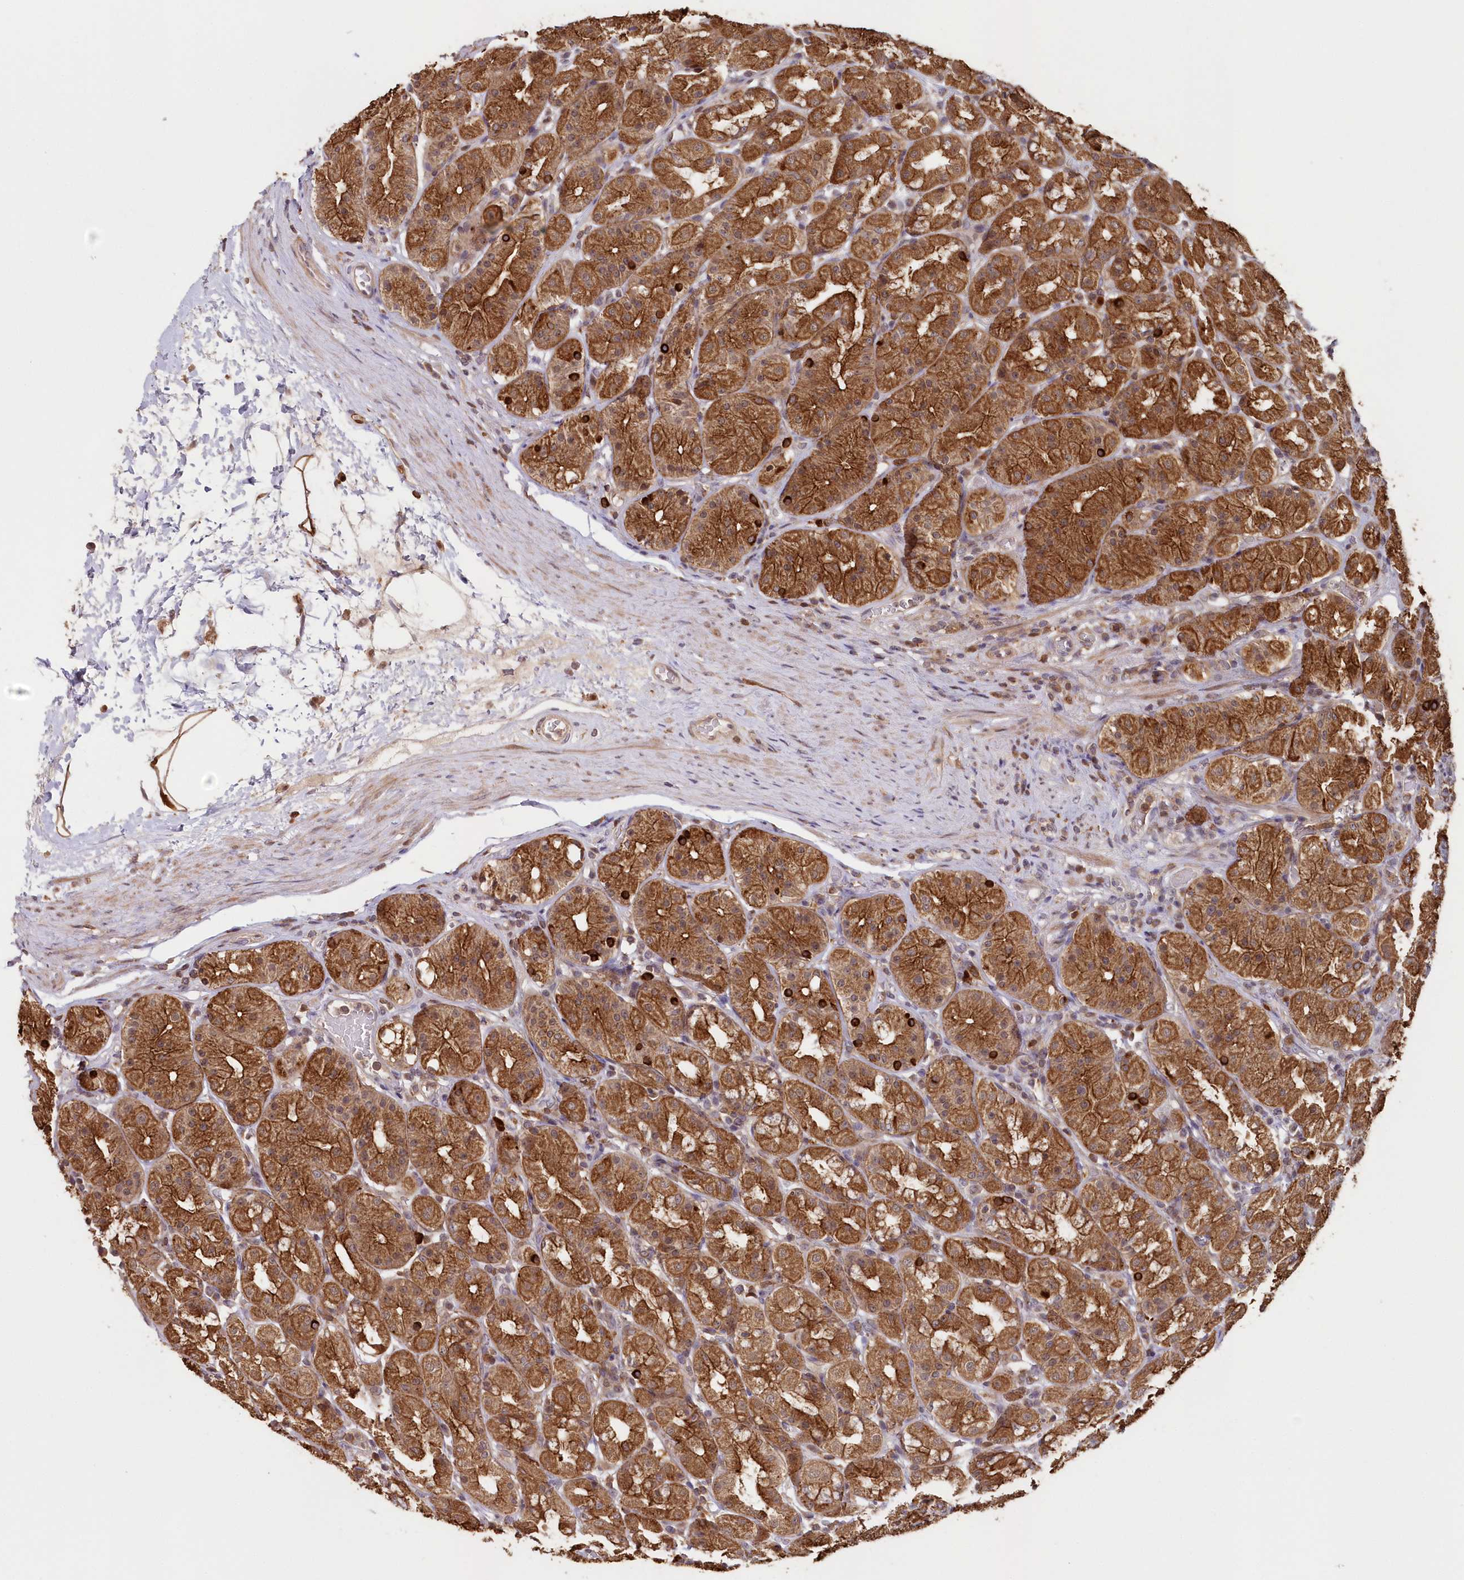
{"staining": {"intensity": "strong", "quantity": ">75%", "location": "cytoplasmic/membranous"}, "tissue": "stomach", "cell_type": "Glandular cells", "image_type": "normal", "snomed": [{"axis": "morphology", "description": "Normal tissue, NOS"}, {"axis": "topography", "description": "Stomach, lower"}], "caption": "Immunohistochemical staining of benign stomach demonstrates high levels of strong cytoplasmic/membranous positivity in about >75% of glandular cells.", "gene": "SNED1", "patient": {"sex": "female", "age": 56}}